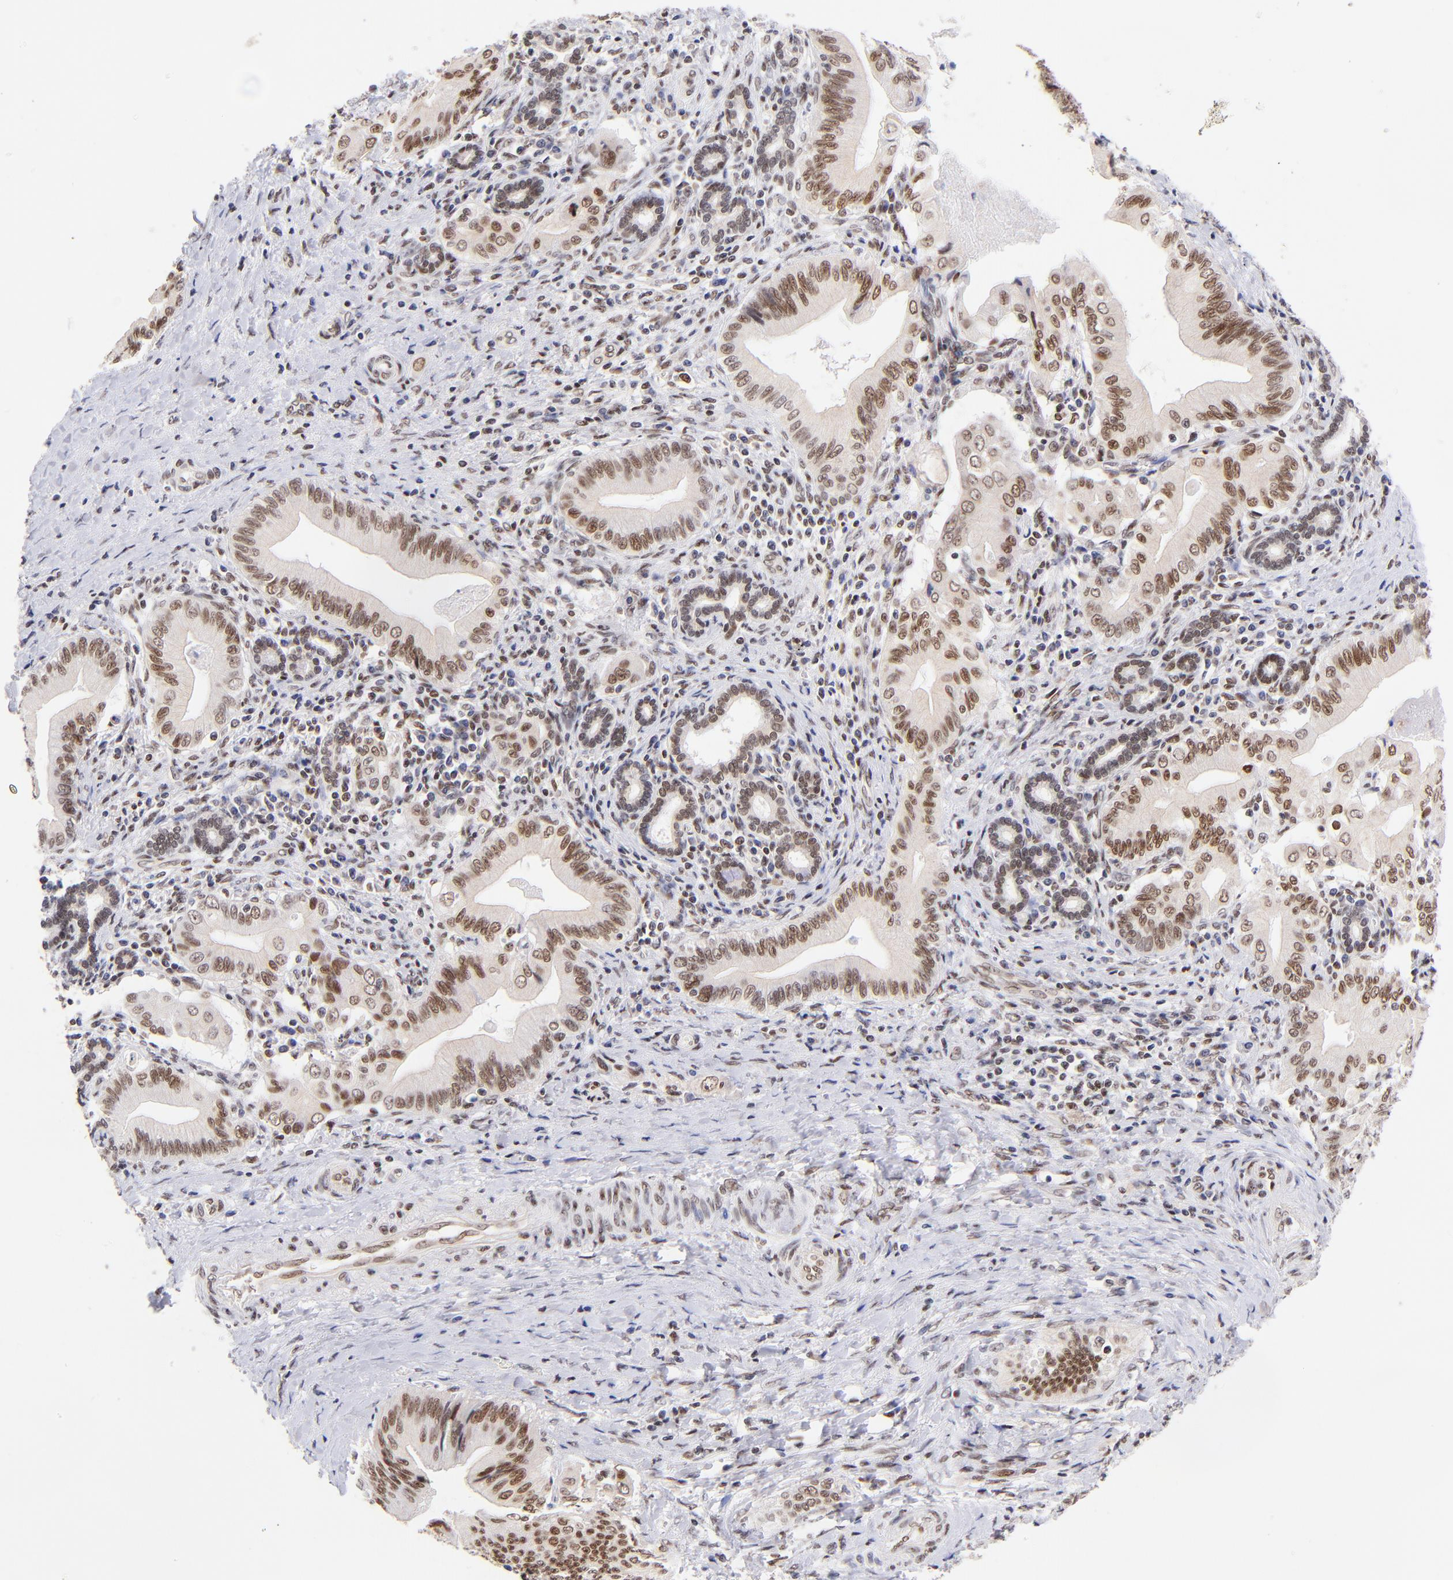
{"staining": {"intensity": "moderate", "quantity": ">75%", "location": "nuclear"}, "tissue": "liver cancer", "cell_type": "Tumor cells", "image_type": "cancer", "snomed": [{"axis": "morphology", "description": "Cholangiocarcinoma"}, {"axis": "topography", "description": "Liver"}], "caption": "Tumor cells display medium levels of moderate nuclear expression in about >75% of cells in cholangiocarcinoma (liver). (DAB (3,3'-diaminobenzidine) = brown stain, brightfield microscopy at high magnification).", "gene": "MIDEAS", "patient": {"sex": "male", "age": 58}}